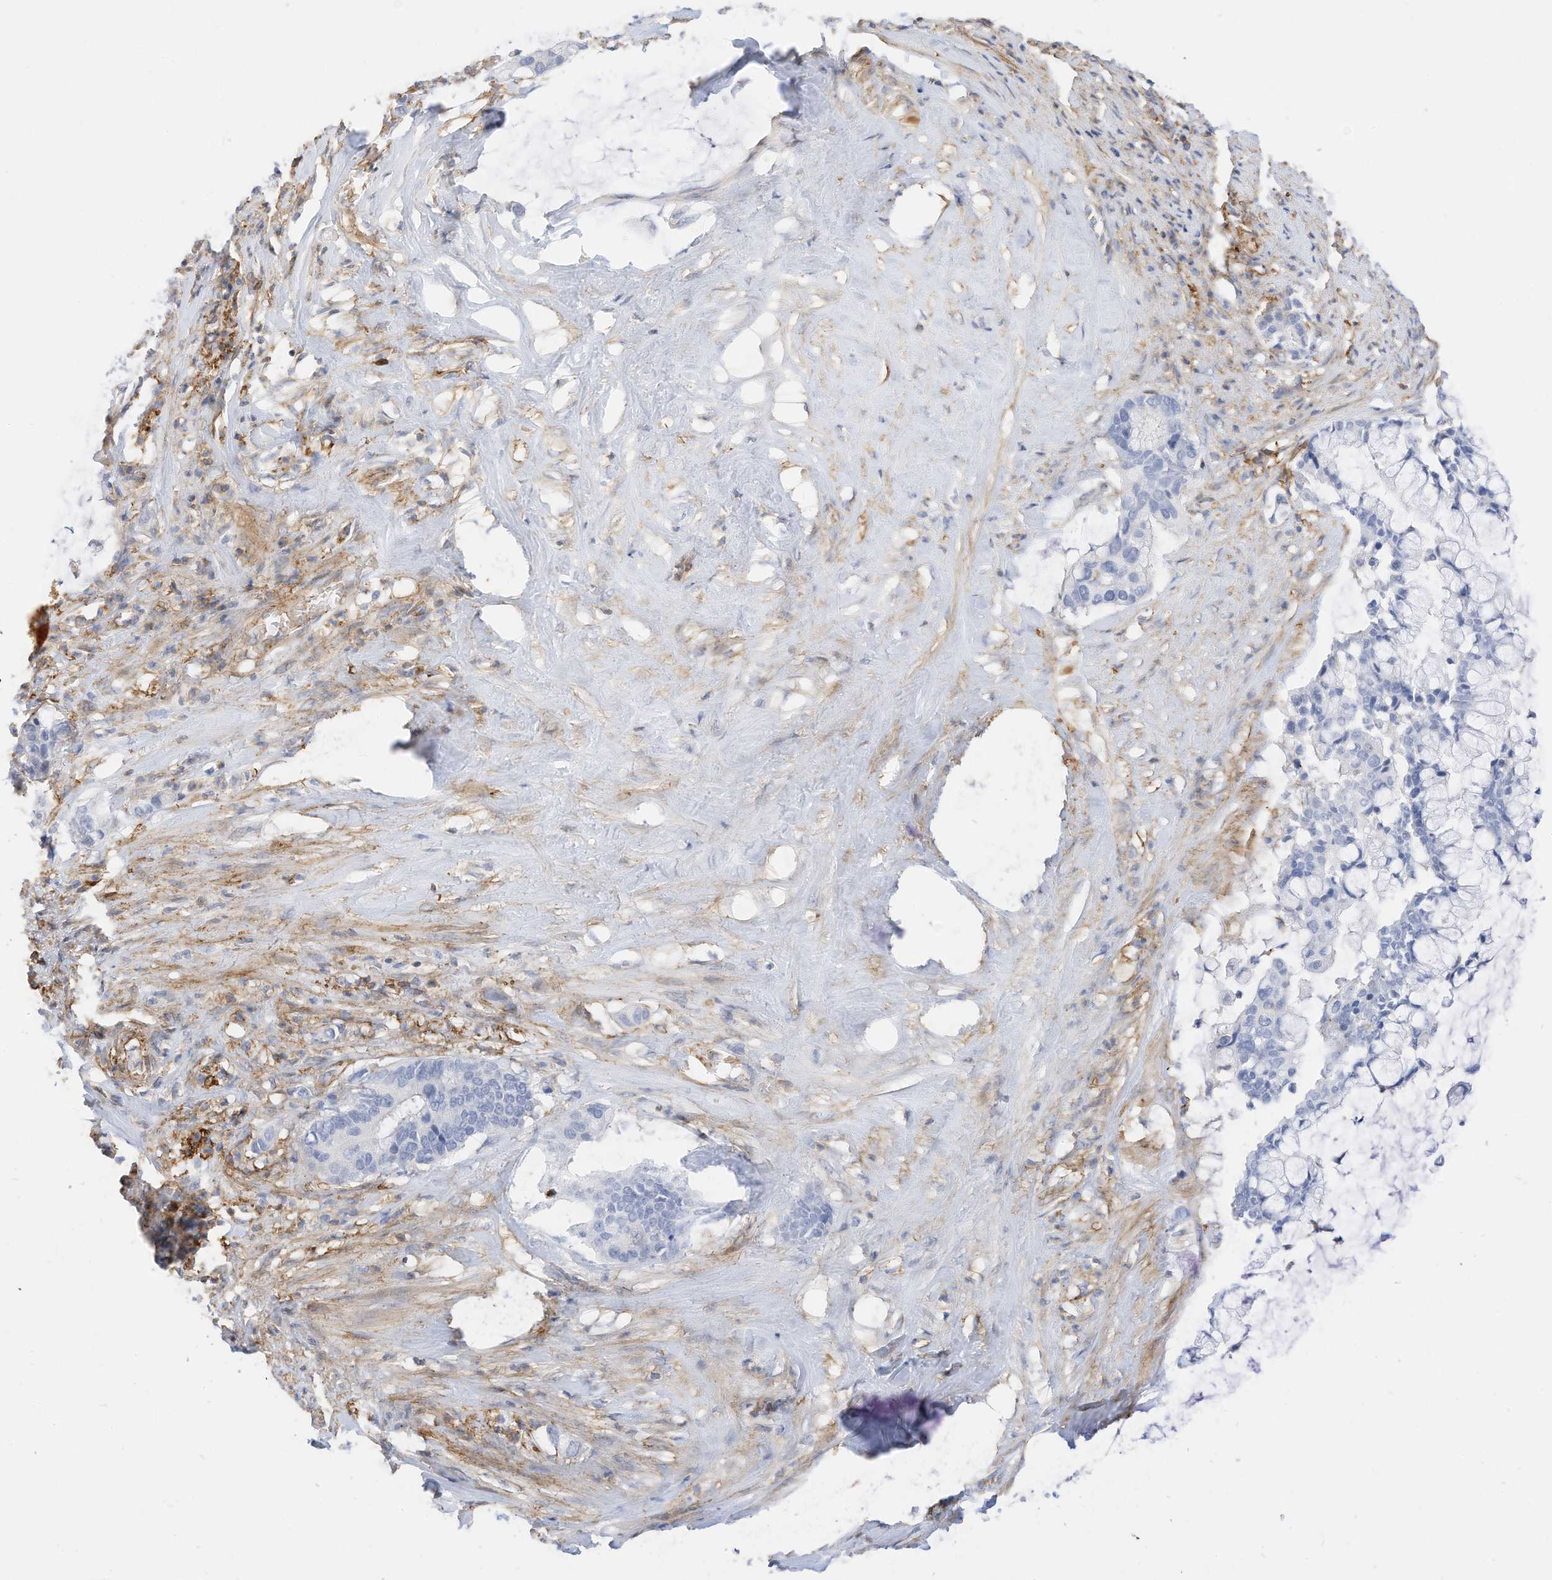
{"staining": {"intensity": "negative", "quantity": "none", "location": "none"}, "tissue": "pancreatic cancer", "cell_type": "Tumor cells", "image_type": "cancer", "snomed": [{"axis": "morphology", "description": "Adenocarcinoma, NOS"}, {"axis": "topography", "description": "Pancreas"}], "caption": "An immunohistochemistry (IHC) histopathology image of pancreatic adenocarcinoma is shown. There is no staining in tumor cells of pancreatic adenocarcinoma.", "gene": "TXNDC9", "patient": {"sex": "male", "age": 41}}